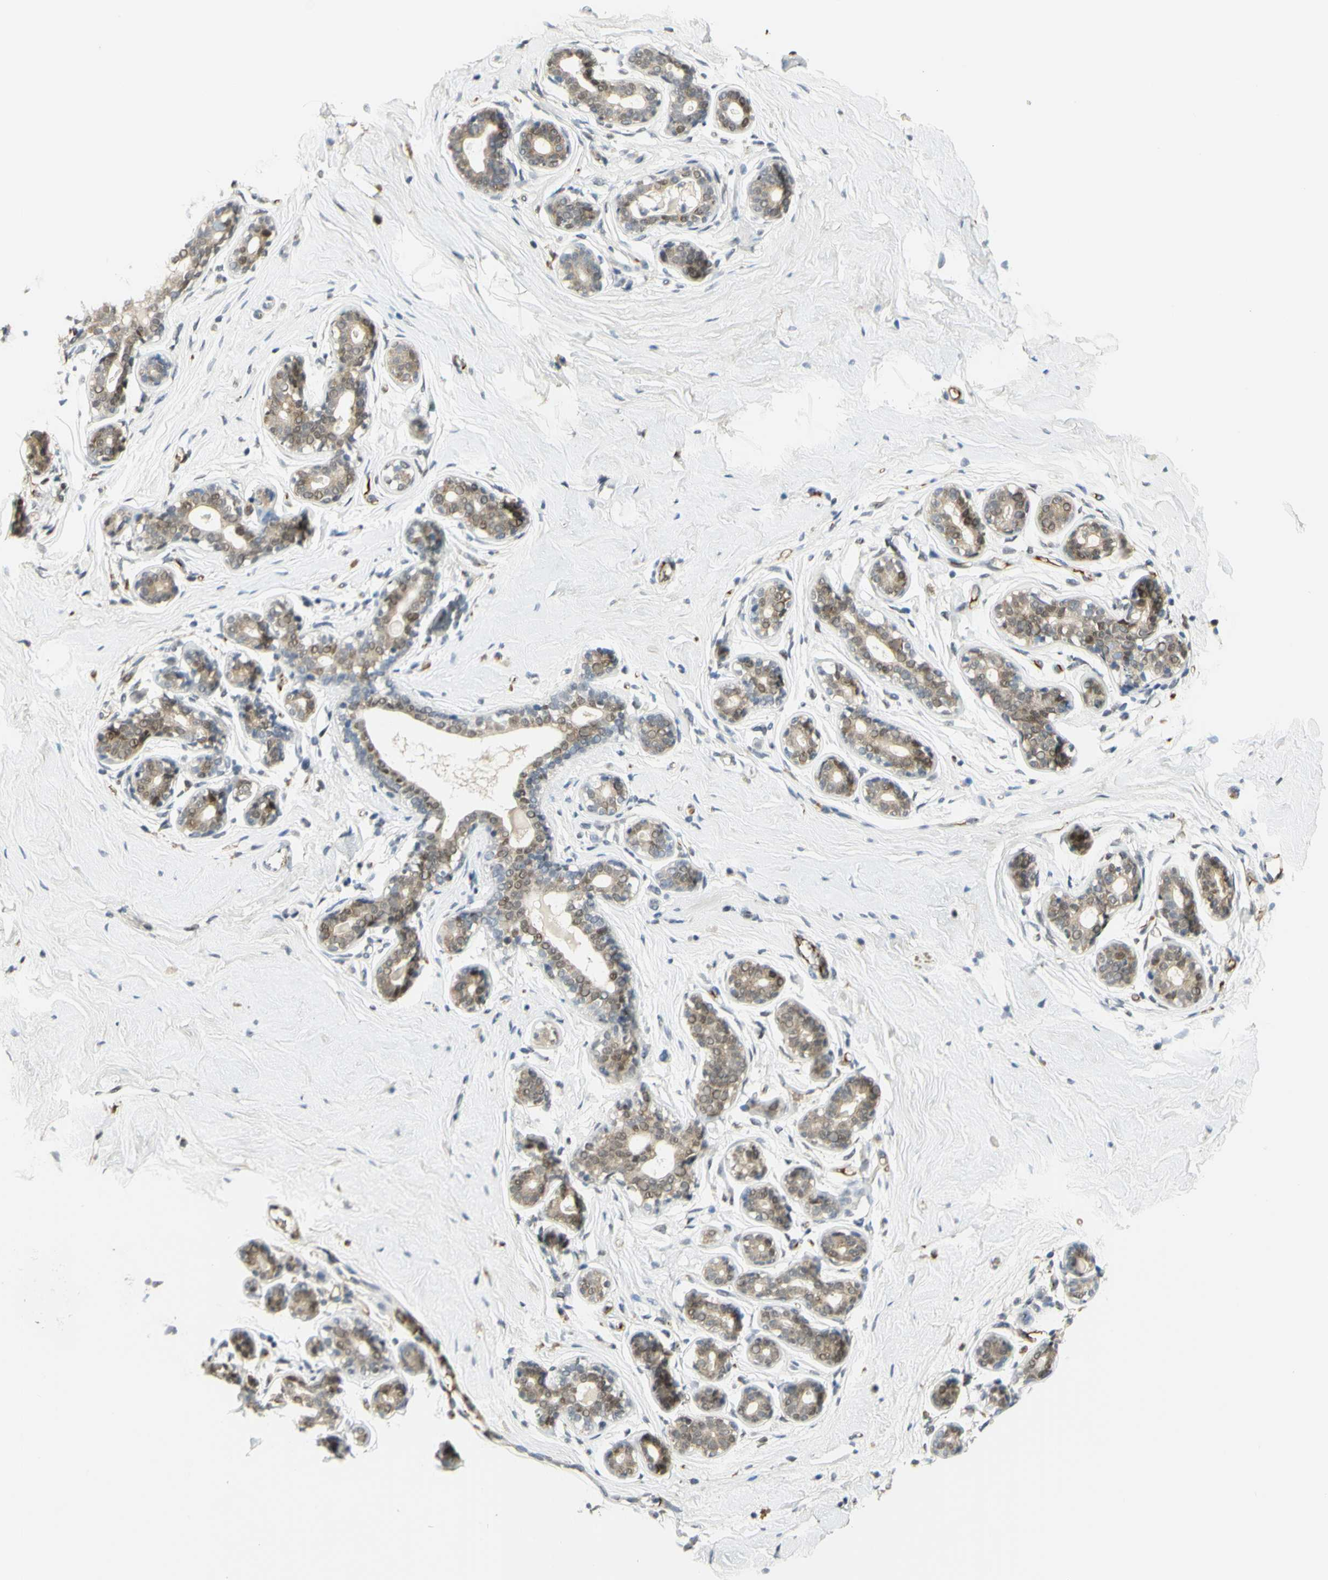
{"staining": {"intensity": "weak", "quantity": "25%-75%", "location": "nuclear"}, "tissue": "breast", "cell_type": "Glandular cells", "image_type": "normal", "snomed": [{"axis": "morphology", "description": "Normal tissue, NOS"}, {"axis": "topography", "description": "Breast"}], "caption": "A brown stain shows weak nuclear expression of a protein in glandular cells of normal human breast. The protein of interest is shown in brown color, while the nuclei are stained blue.", "gene": "DDX1", "patient": {"sex": "female", "age": 23}}